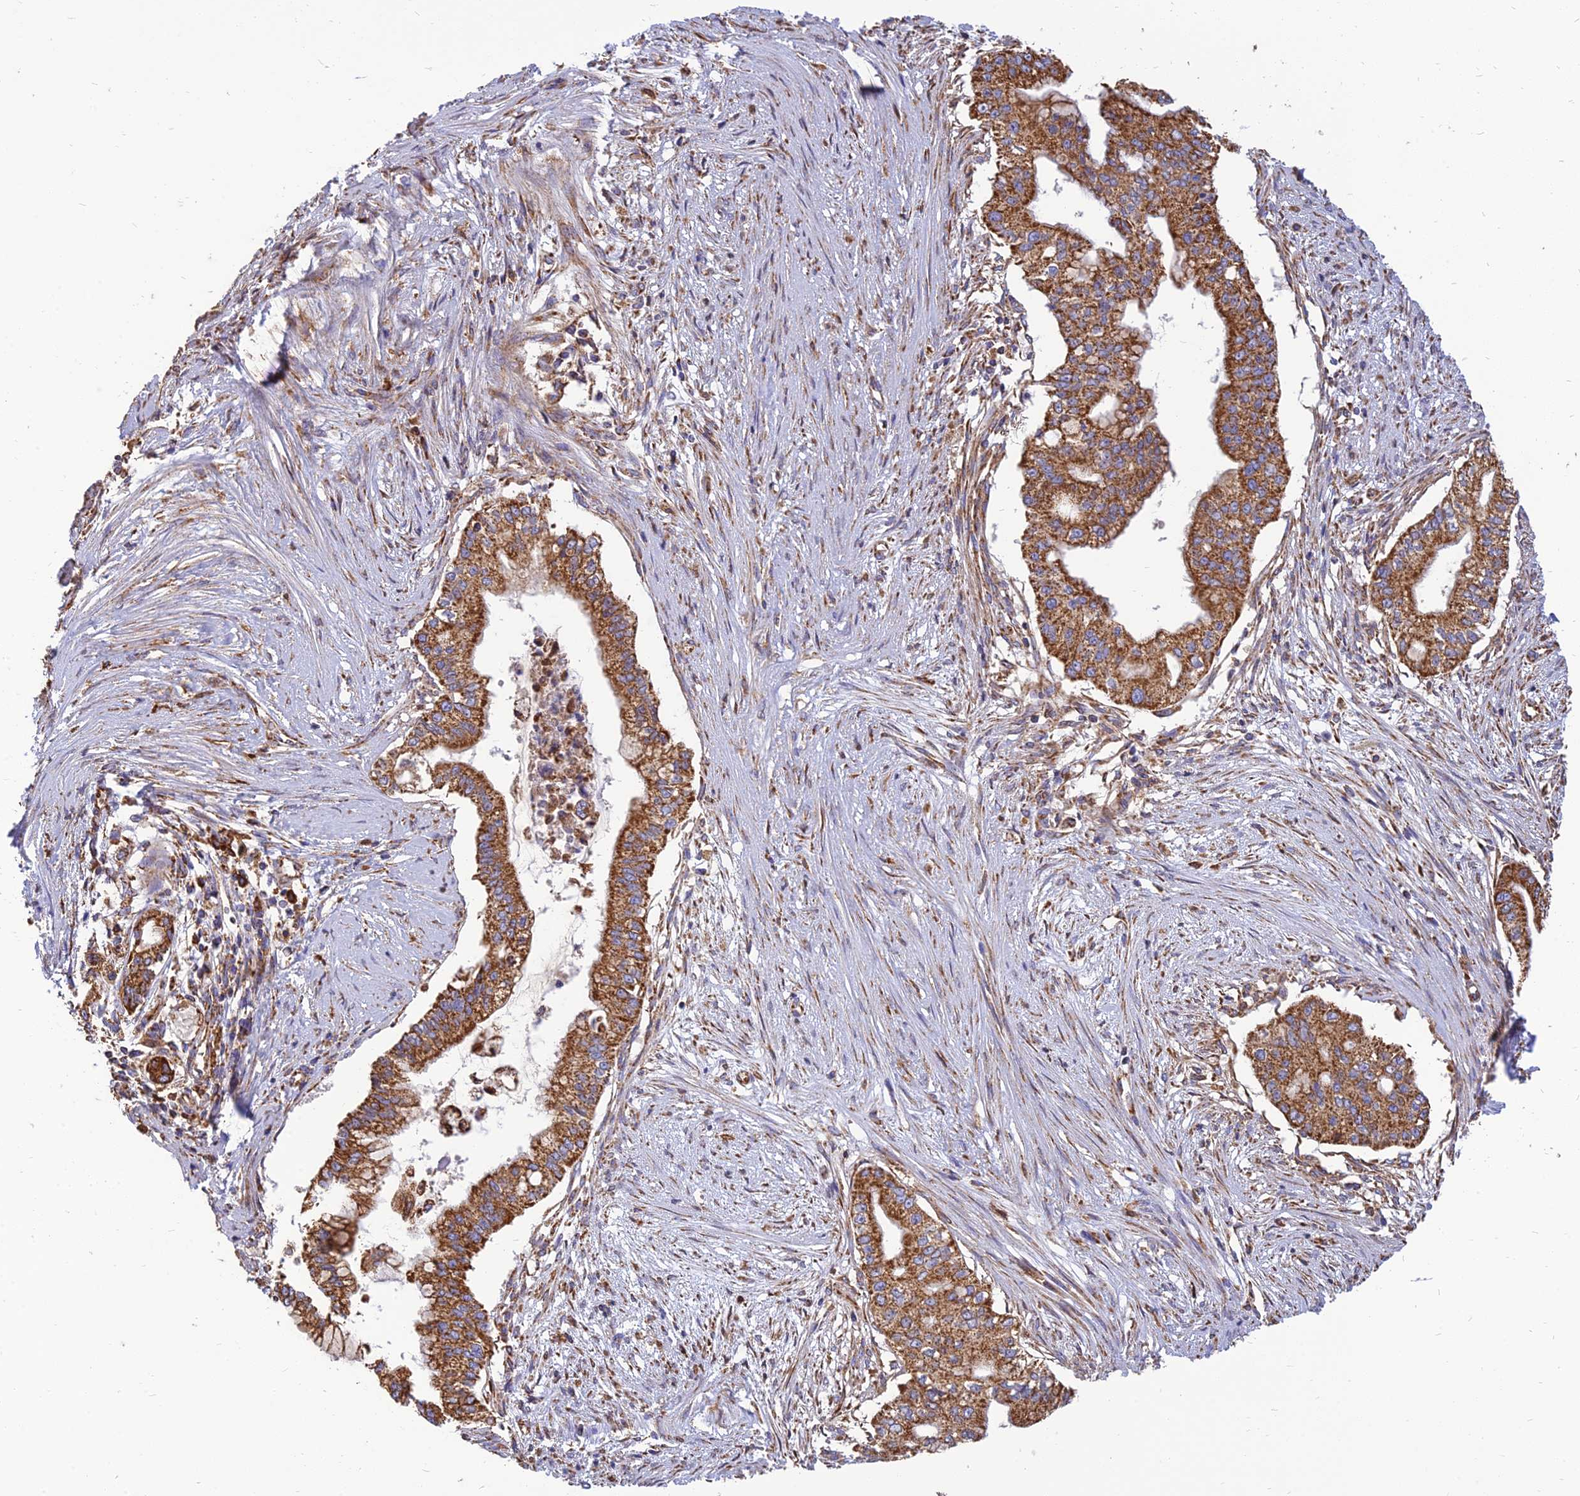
{"staining": {"intensity": "strong", "quantity": ">75%", "location": "cytoplasmic/membranous"}, "tissue": "pancreatic cancer", "cell_type": "Tumor cells", "image_type": "cancer", "snomed": [{"axis": "morphology", "description": "Adenocarcinoma, NOS"}, {"axis": "topography", "description": "Pancreas"}], "caption": "IHC of human pancreatic cancer (adenocarcinoma) shows high levels of strong cytoplasmic/membranous positivity in approximately >75% of tumor cells.", "gene": "THUMPD2", "patient": {"sex": "male", "age": 46}}